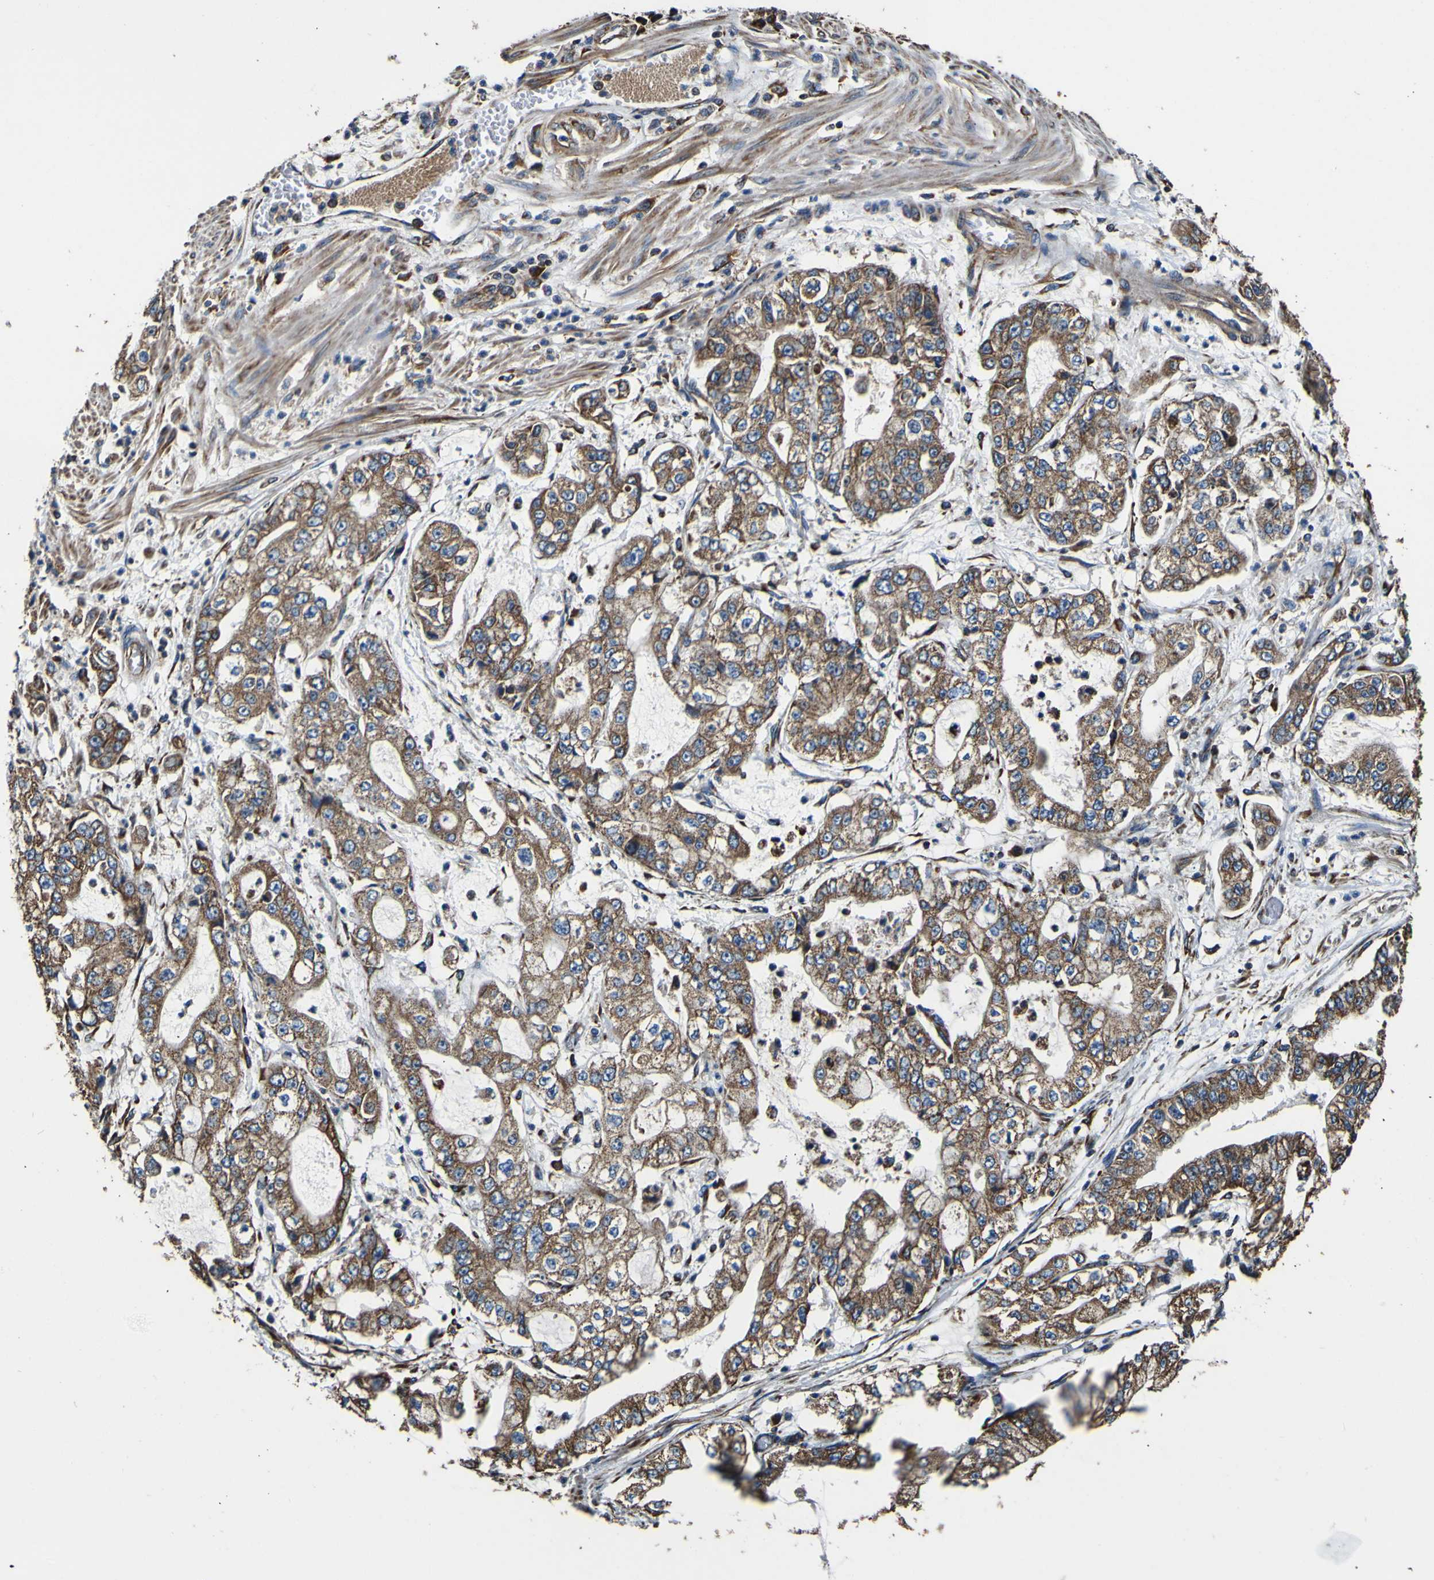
{"staining": {"intensity": "moderate", "quantity": ">75%", "location": "cytoplasmic/membranous"}, "tissue": "stomach cancer", "cell_type": "Tumor cells", "image_type": "cancer", "snomed": [{"axis": "morphology", "description": "Adenocarcinoma, NOS"}, {"axis": "topography", "description": "Stomach"}], "caption": "Human stomach adenocarcinoma stained with a protein marker demonstrates moderate staining in tumor cells.", "gene": "INPP5A", "patient": {"sex": "male", "age": 76}}